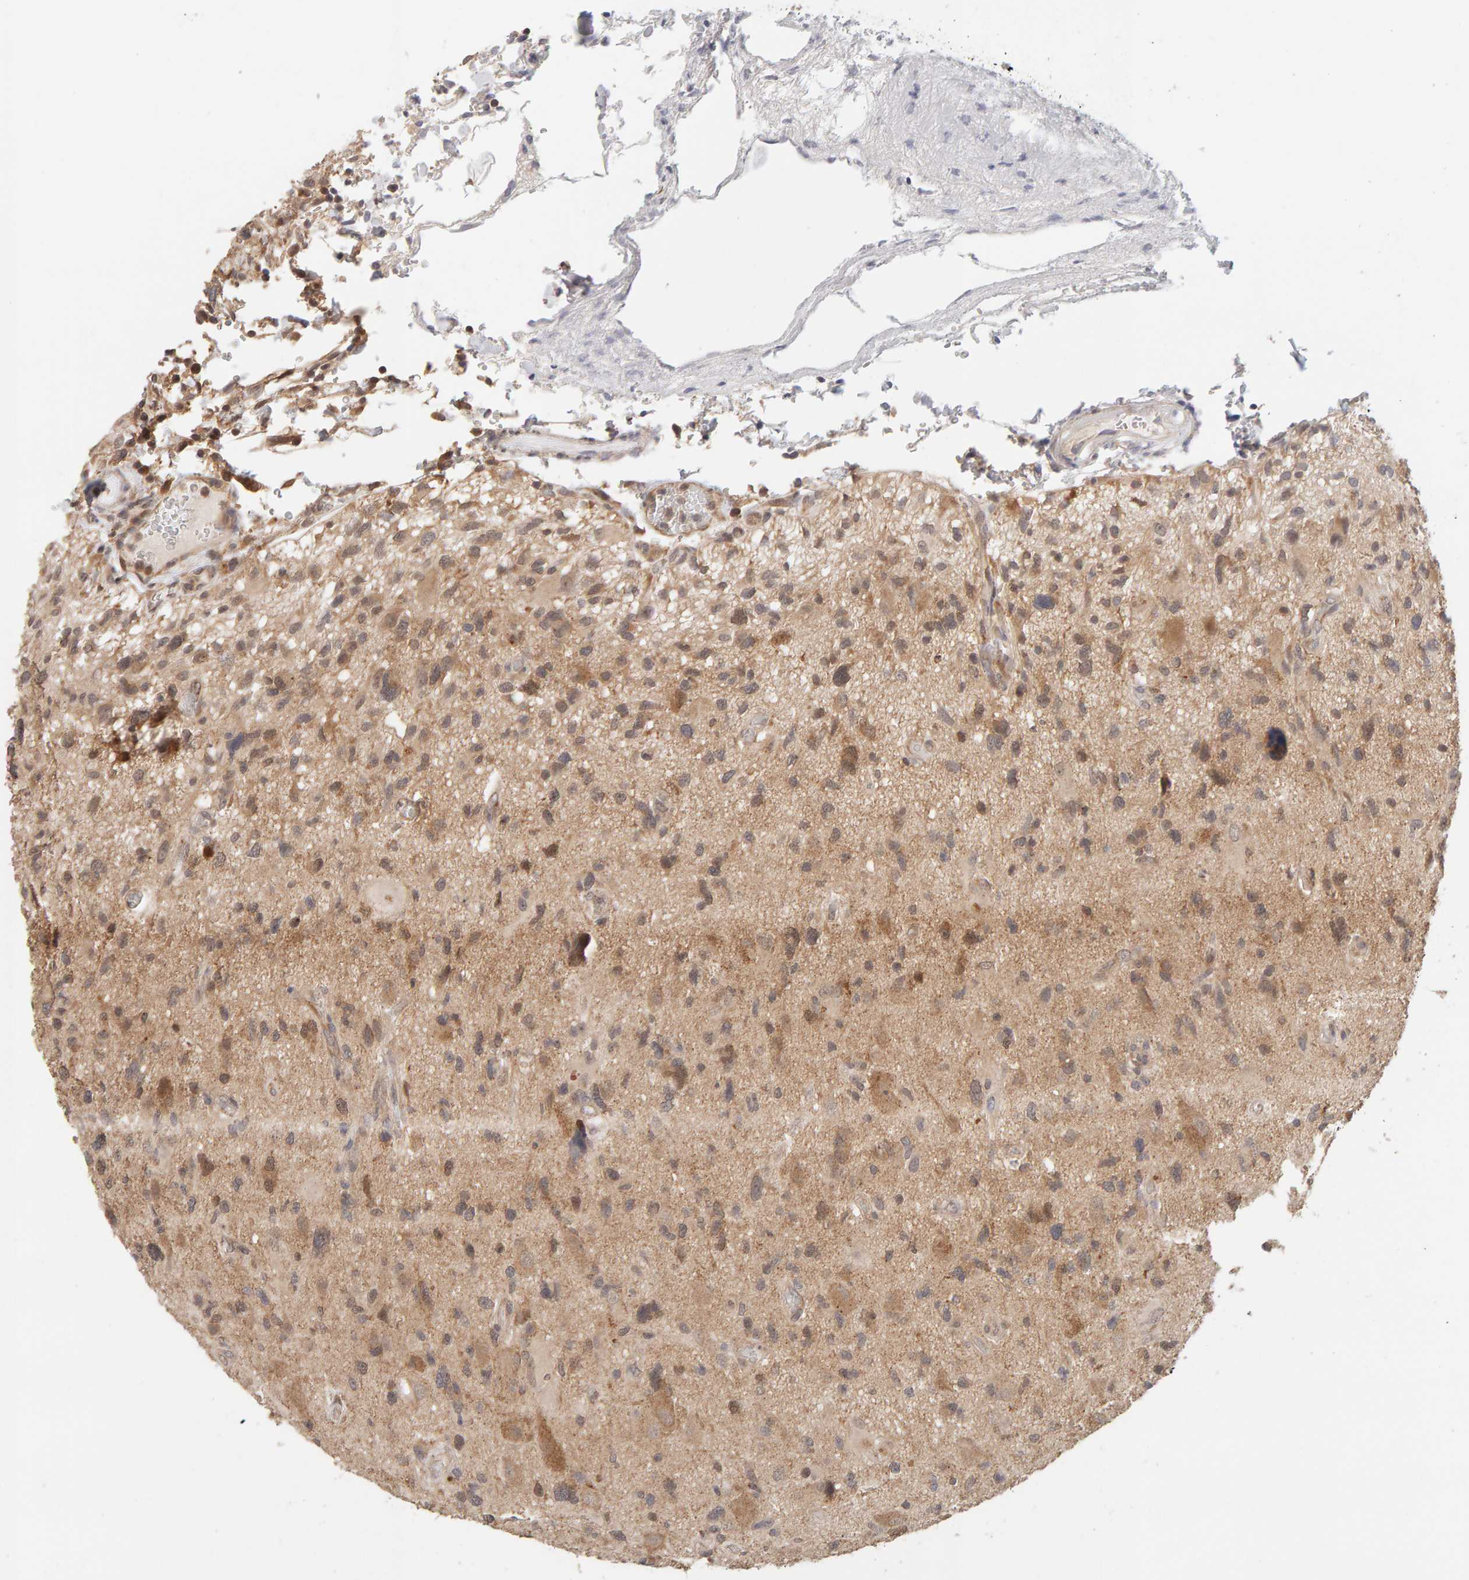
{"staining": {"intensity": "weak", "quantity": ">75%", "location": "cytoplasmic/membranous"}, "tissue": "glioma", "cell_type": "Tumor cells", "image_type": "cancer", "snomed": [{"axis": "morphology", "description": "Glioma, malignant, High grade"}, {"axis": "topography", "description": "Brain"}], "caption": "The micrograph displays staining of glioma, revealing weak cytoplasmic/membranous protein expression (brown color) within tumor cells.", "gene": "DNAJC7", "patient": {"sex": "male", "age": 33}}